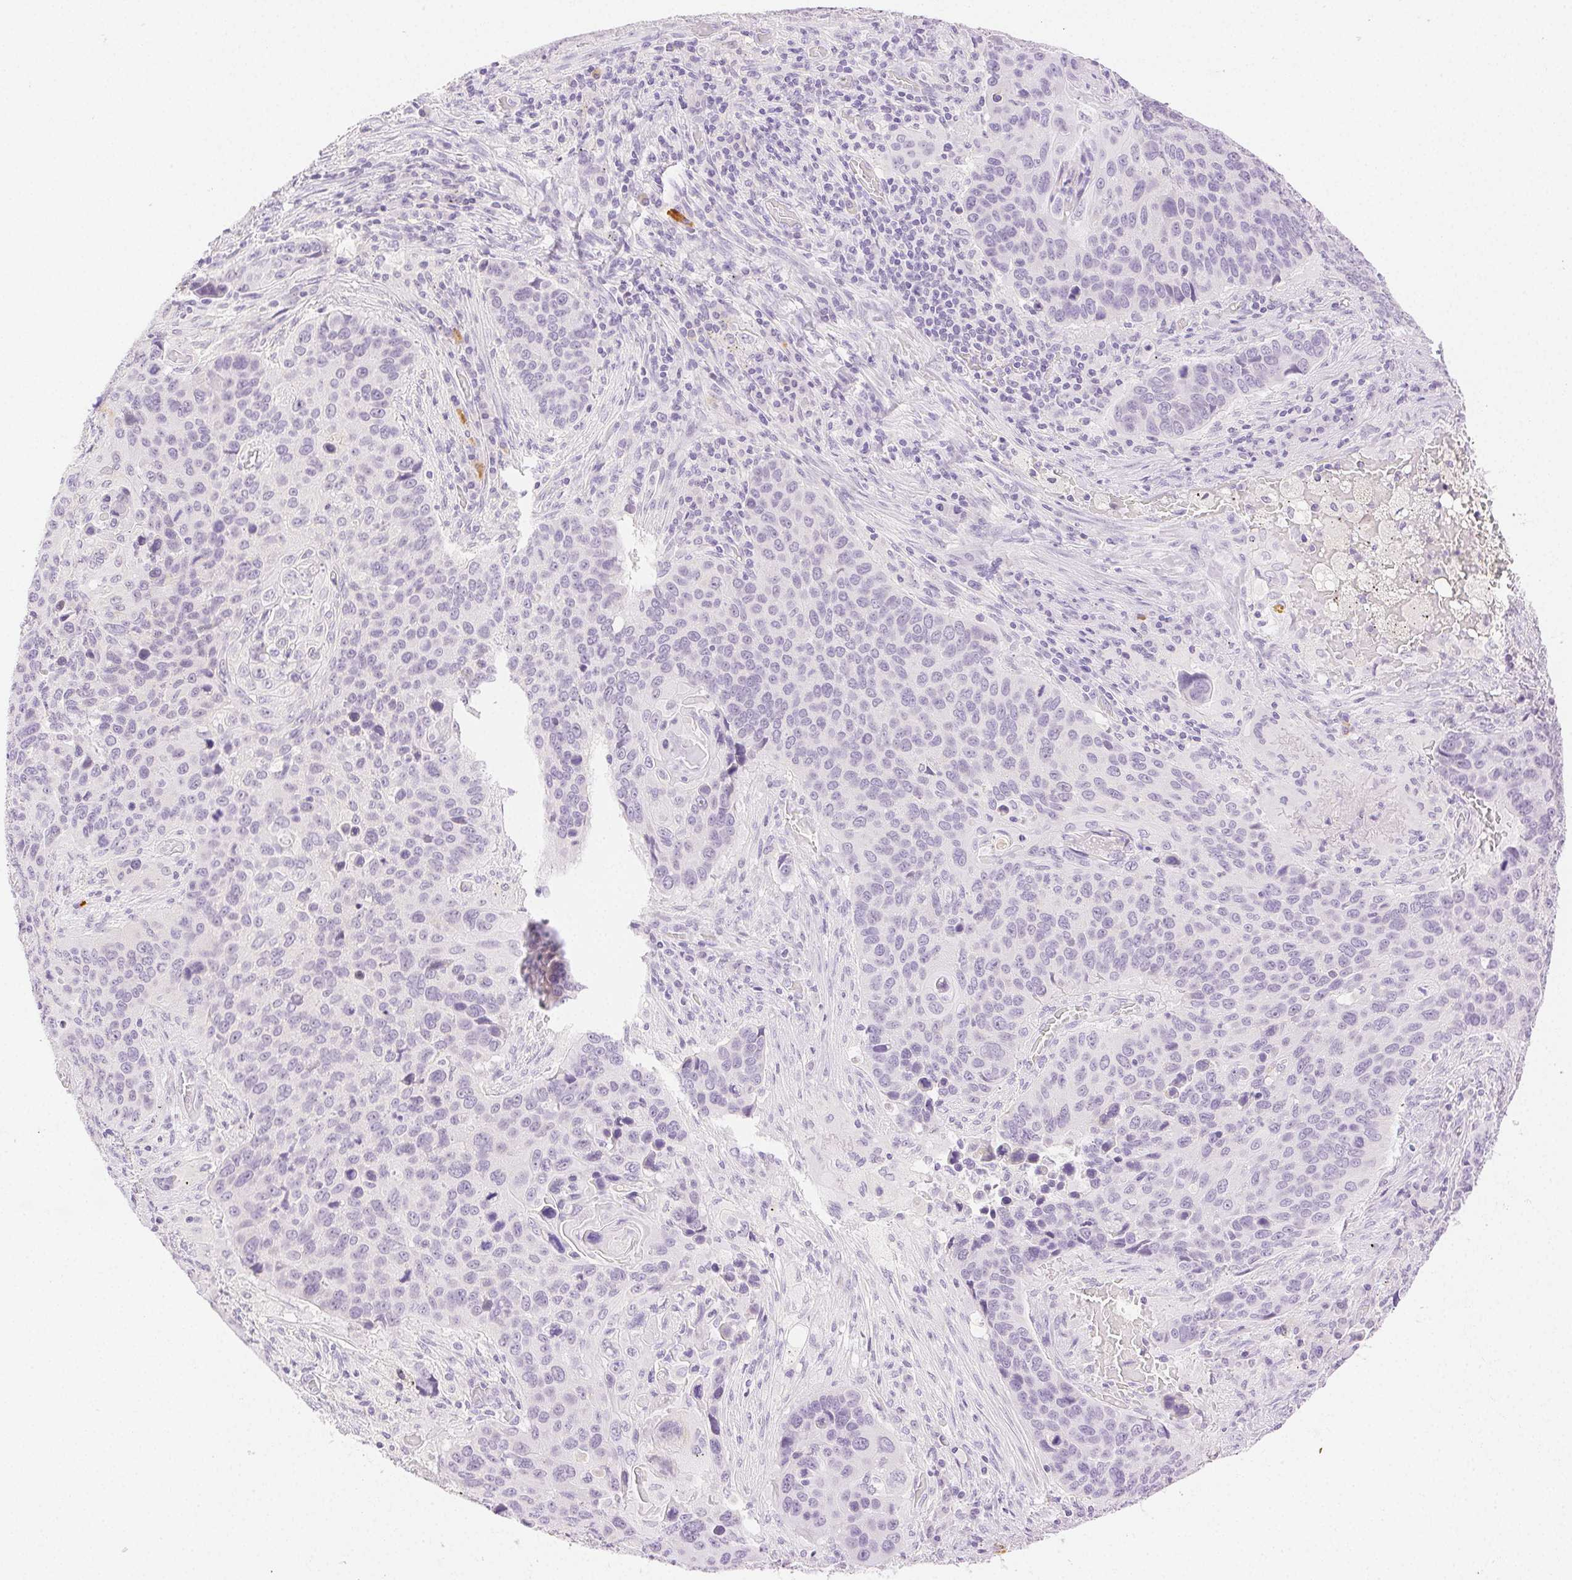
{"staining": {"intensity": "negative", "quantity": "none", "location": "none"}, "tissue": "lung cancer", "cell_type": "Tumor cells", "image_type": "cancer", "snomed": [{"axis": "morphology", "description": "Squamous cell carcinoma, NOS"}, {"axis": "topography", "description": "Lung"}], "caption": "Tumor cells are negative for protein expression in human lung cancer.", "gene": "SPACA4", "patient": {"sex": "male", "age": 68}}